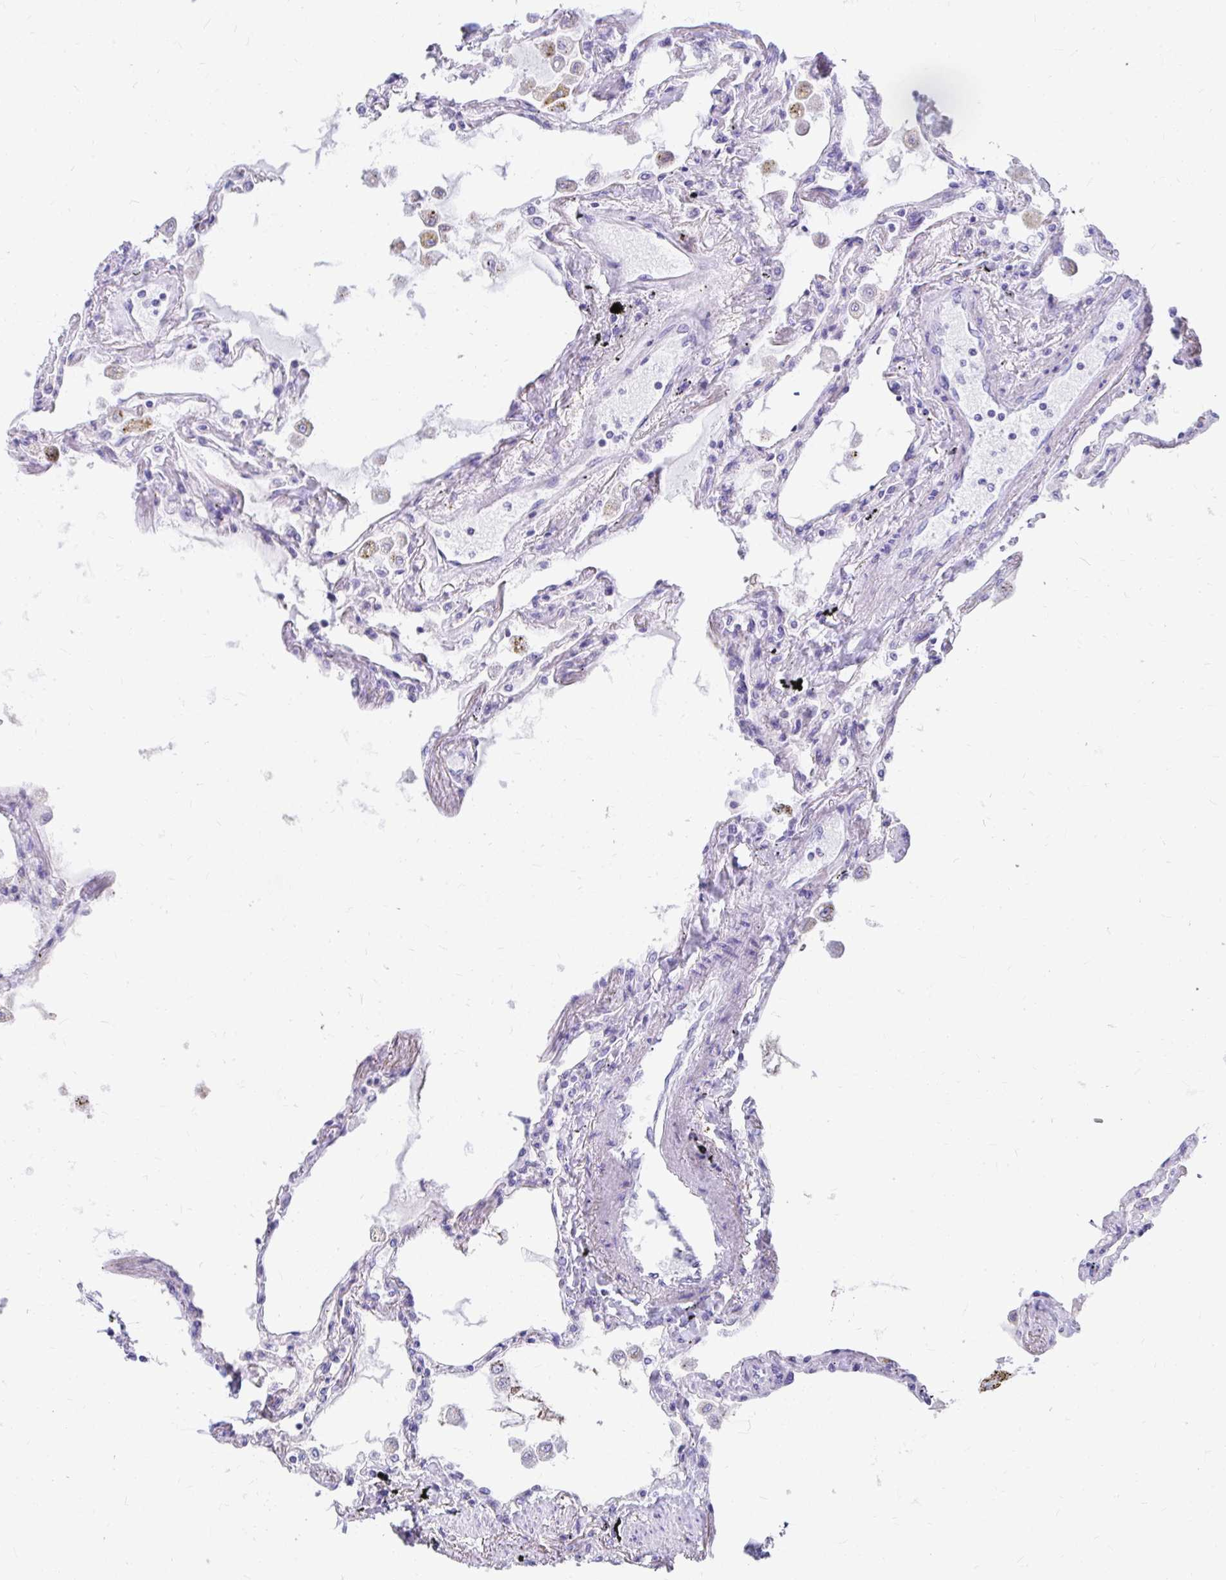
{"staining": {"intensity": "negative", "quantity": "none", "location": "none"}, "tissue": "lung", "cell_type": "Alveolar cells", "image_type": "normal", "snomed": [{"axis": "morphology", "description": "Normal tissue, NOS"}, {"axis": "morphology", "description": "Adenocarcinoma, NOS"}, {"axis": "topography", "description": "Cartilage tissue"}, {"axis": "topography", "description": "Lung"}], "caption": "Alveolar cells show no significant protein expression in benign lung. (Stains: DAB (3,3'-diaminobenzidine) immunohistochemistry with hematoxylin counter stain, Microscopy: brightfield microscopy at high magnification).", "gene": "C19orf81", "patient": {"sex": "female", "age": 67}}